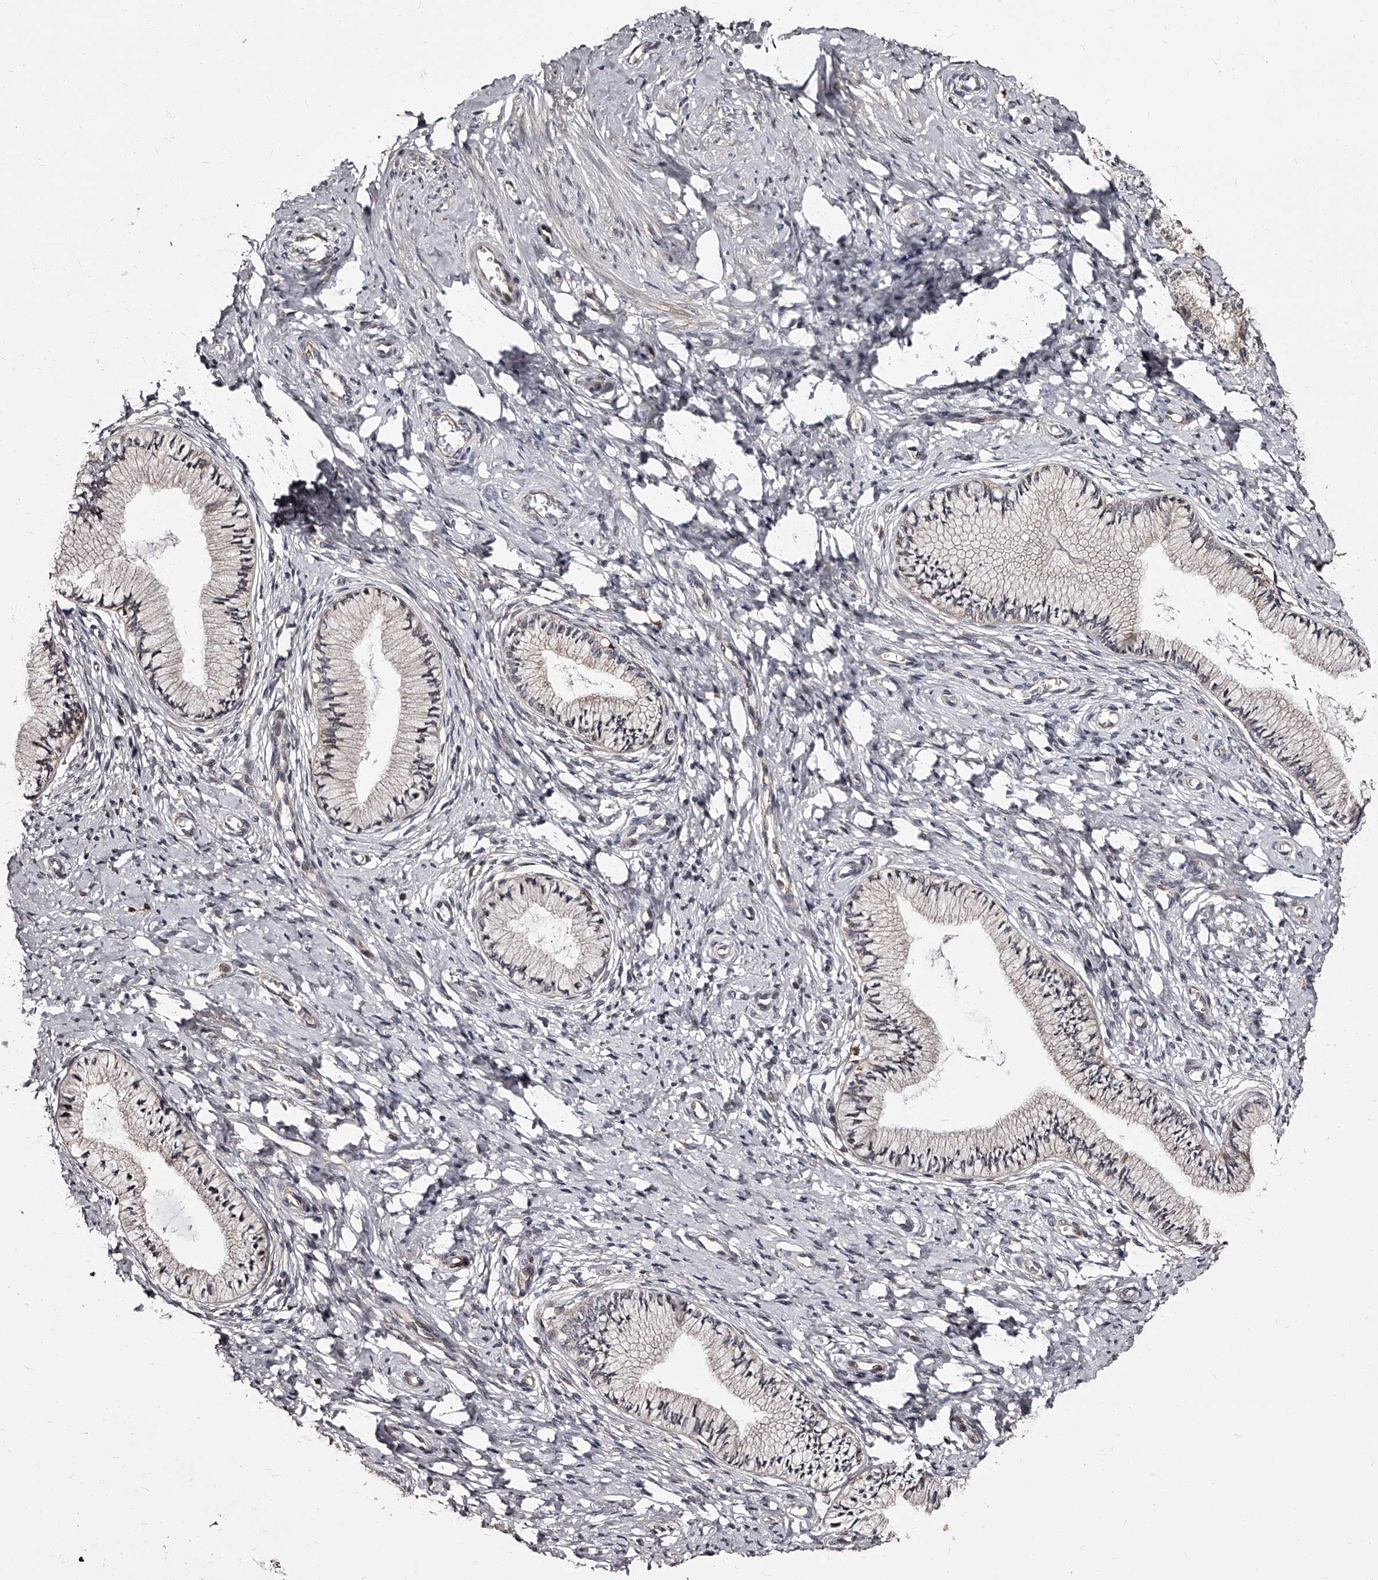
{"staining": {"intensity": "weak", "quantity": "<25%", "location": "cytoplasmic/membranous"}, "tissue": "cervix", "cell_type": "Glandular cells", "image_type": "normal", "snomed": [{"axis": "morphology", "description": "Normal tissue, NOS"}, {"axis": "topography", "description": "Cervix"}], "caption": "Glandular cells show no significant protein expression in normal cervix.", "gene": "RSC1A1", "patient": {"sex": "female", "age": 36}}